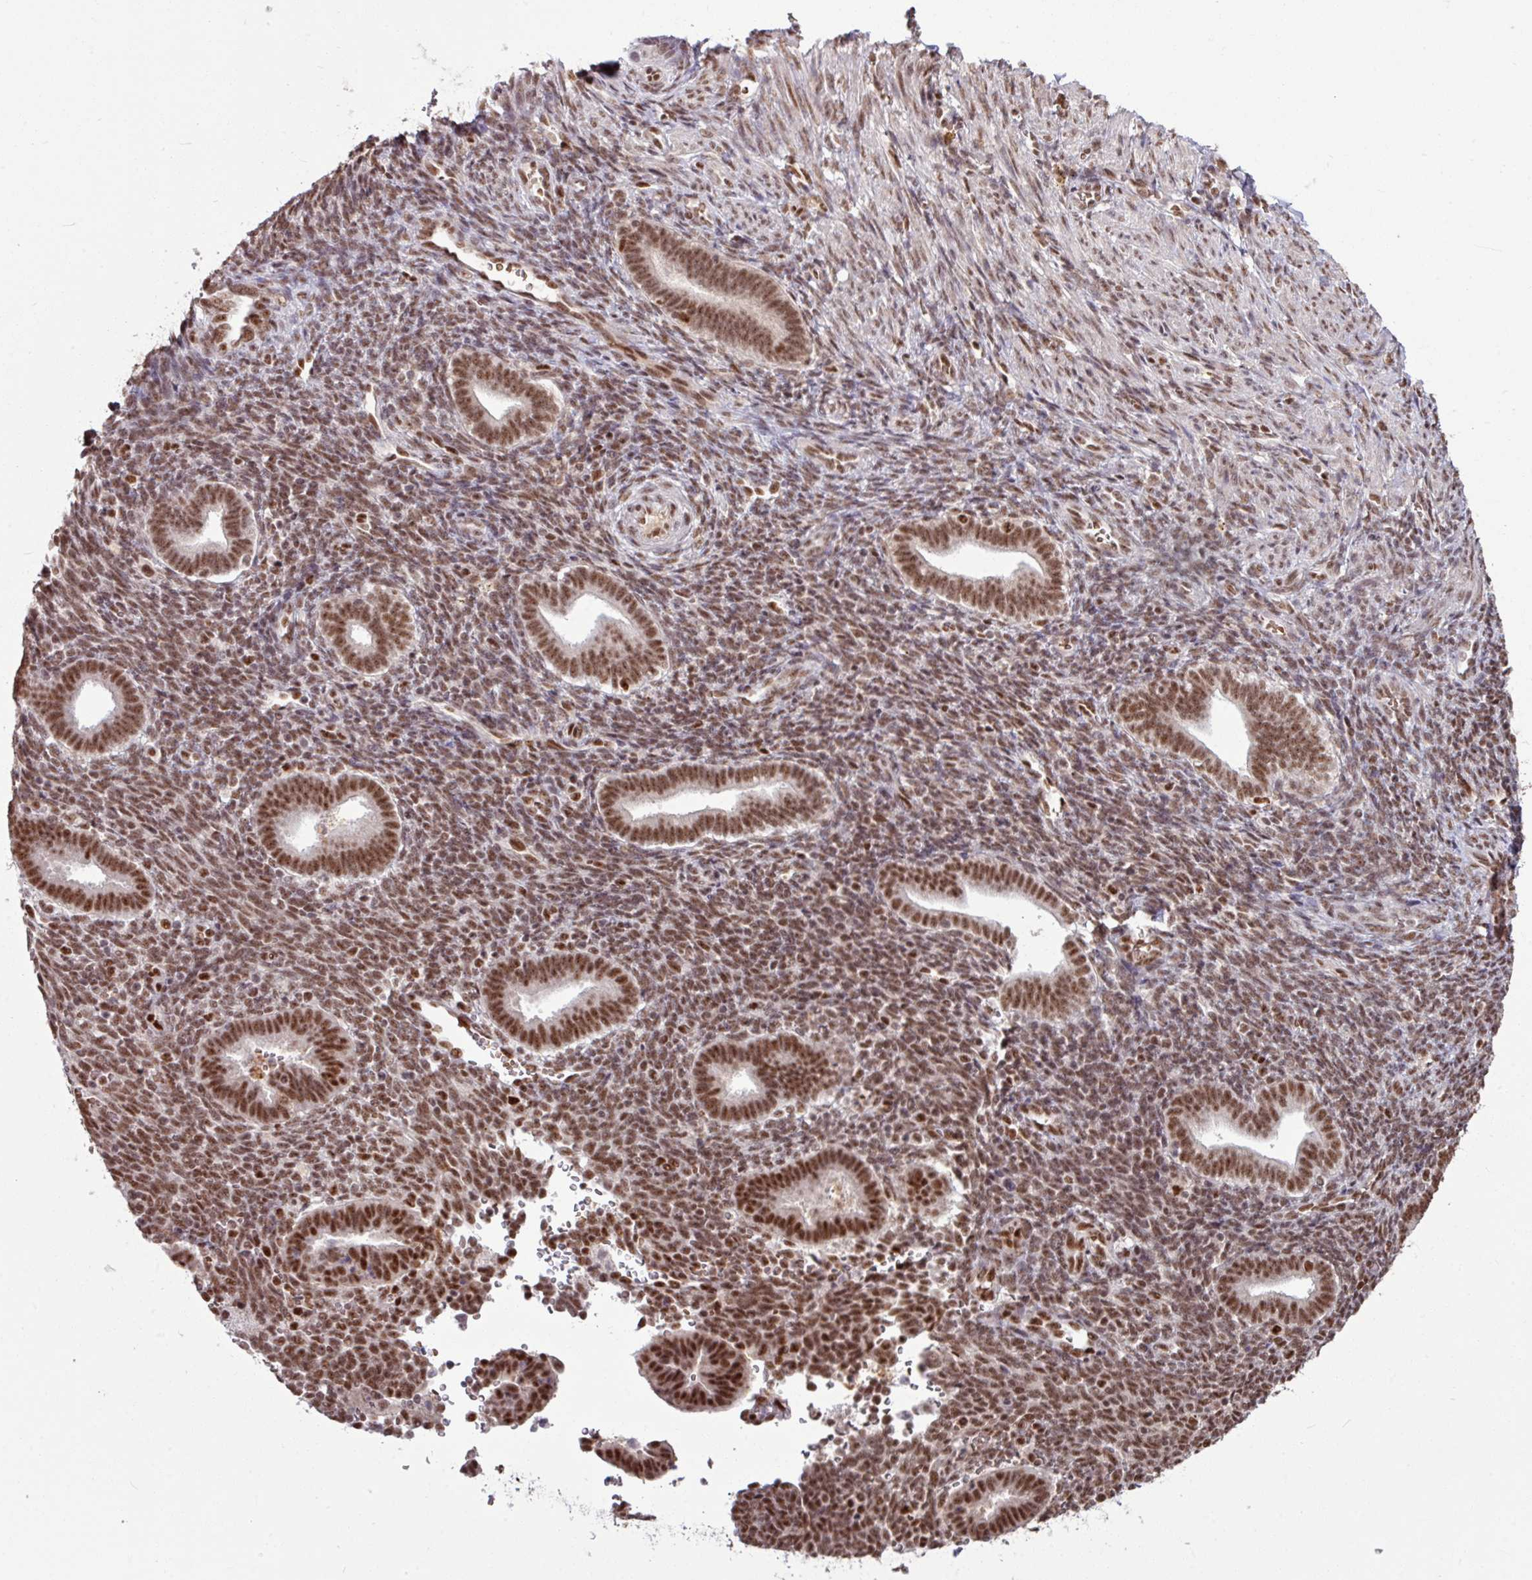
{"staining": {"intensity": "moderate", "quantity": "25%-75%", "location": "nuclear"}, "tissue": "endometrium", "cell_type": "Cells in endometrial stroma", "image_type": "normal", "snomed": [{"axis": "morphology", "description": "Normal tissue, NOS"}, {"axis": "topography", "description": "Endometrium"}], "caption": "An image showing moderate nuclear staining in about 25%-75% of cells in endometrial stroma in benign endometrium, as visualized by brown immunohistochemical staining.", "gene": "TDG", "patient": {"sex": "female", "age": 34}}